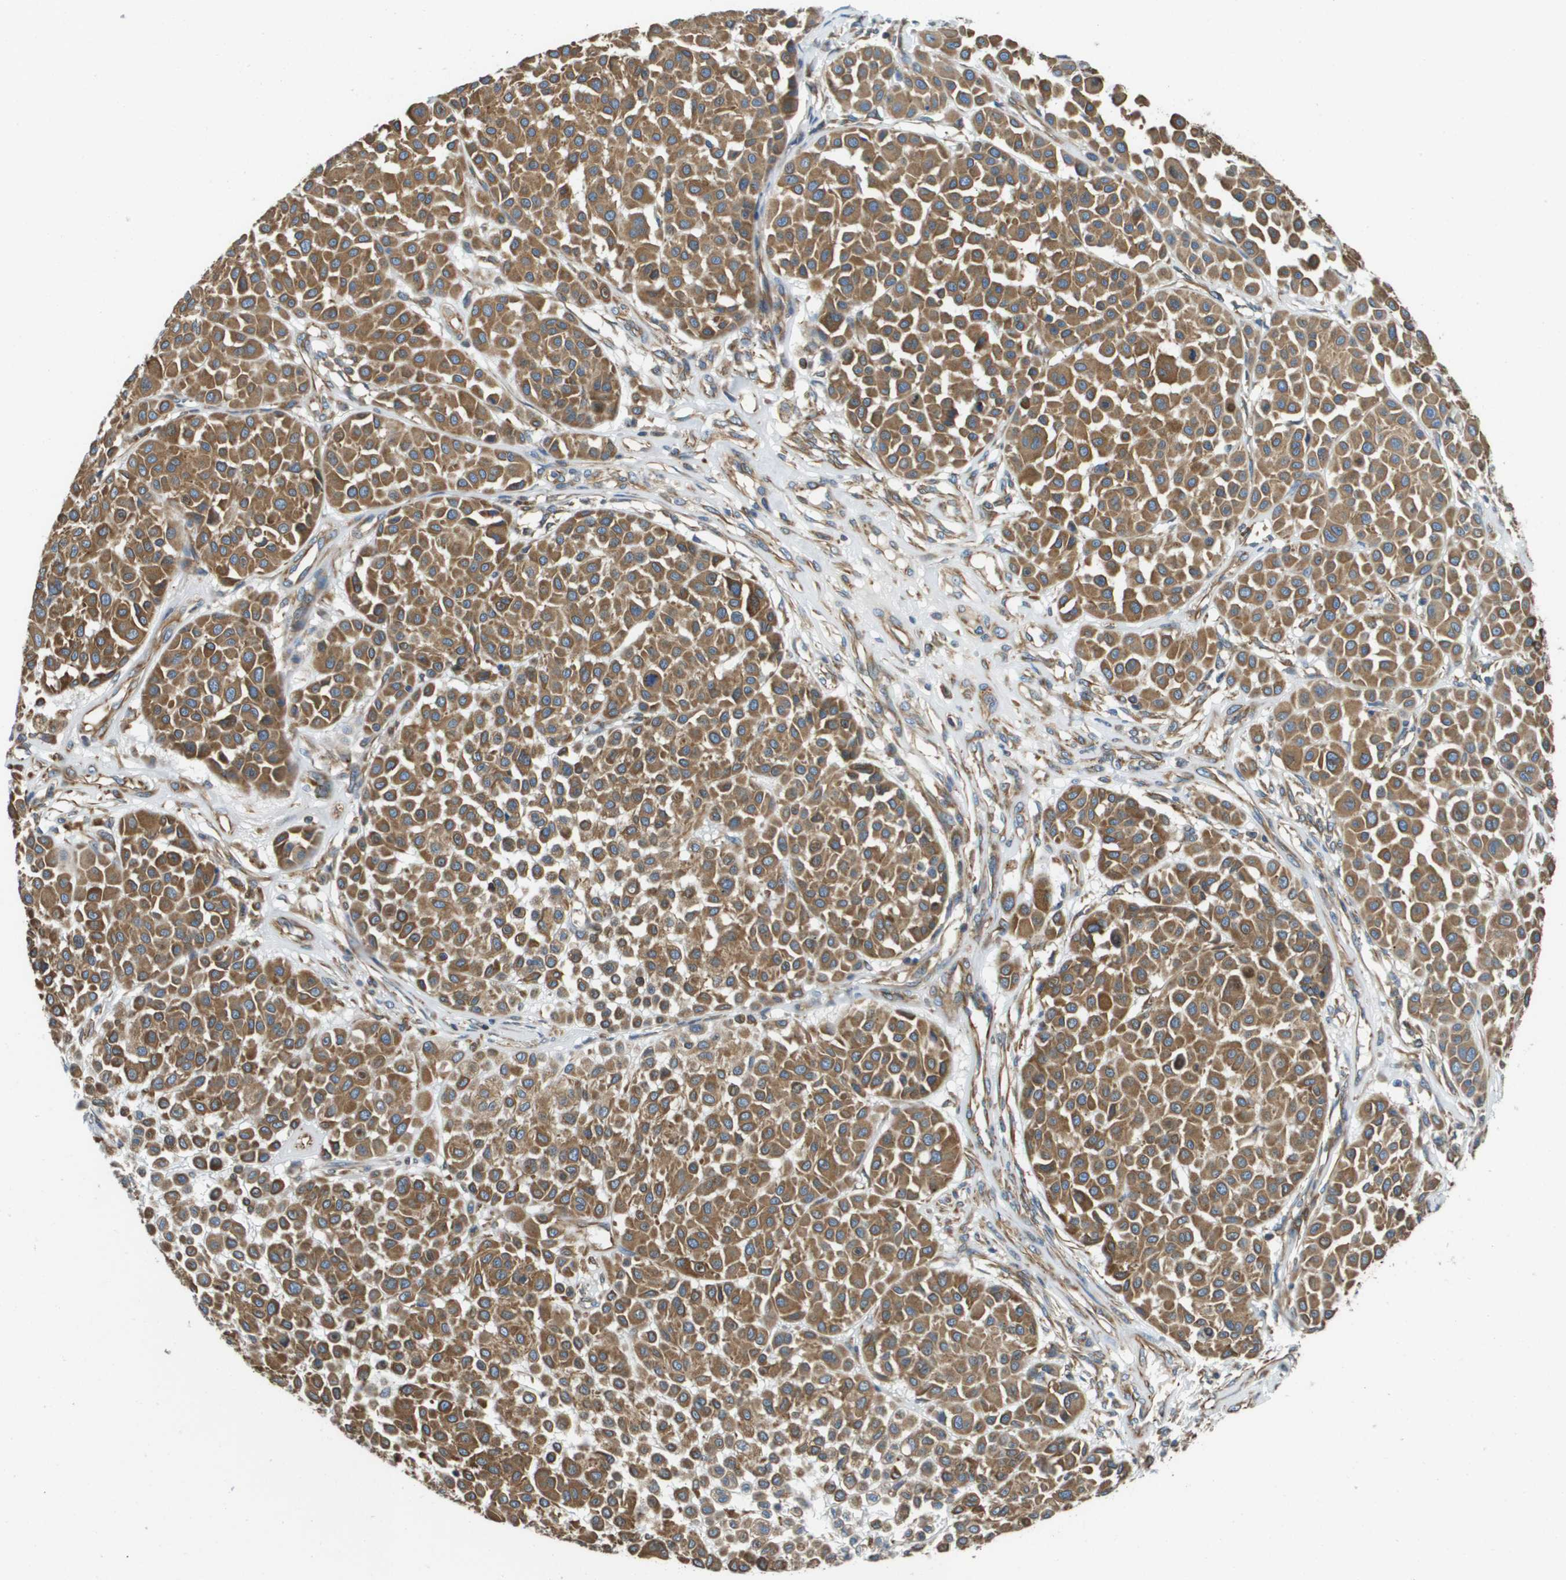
{"staining": {"intensity": "weak", "quantity": ">75%", "location": "cytoplasmic/membranous"}, "tissue": "melanoma", "cell_type": "Tumor cells", "image_type": "cancer", "snomed": [{"axis": "morphology", "description": "Malignant melanoma, Metastatic site"}, {"axis": "topography", "description": "Soft tissue"}], "caption": "Immunohistochemical staining of melanoma shows low levels of weak cytoplasmic/membranous staining in approximately >75% of tumor cells.", "gene": "HSD17B12", "patient": {"sex": "male", "age": 41}}